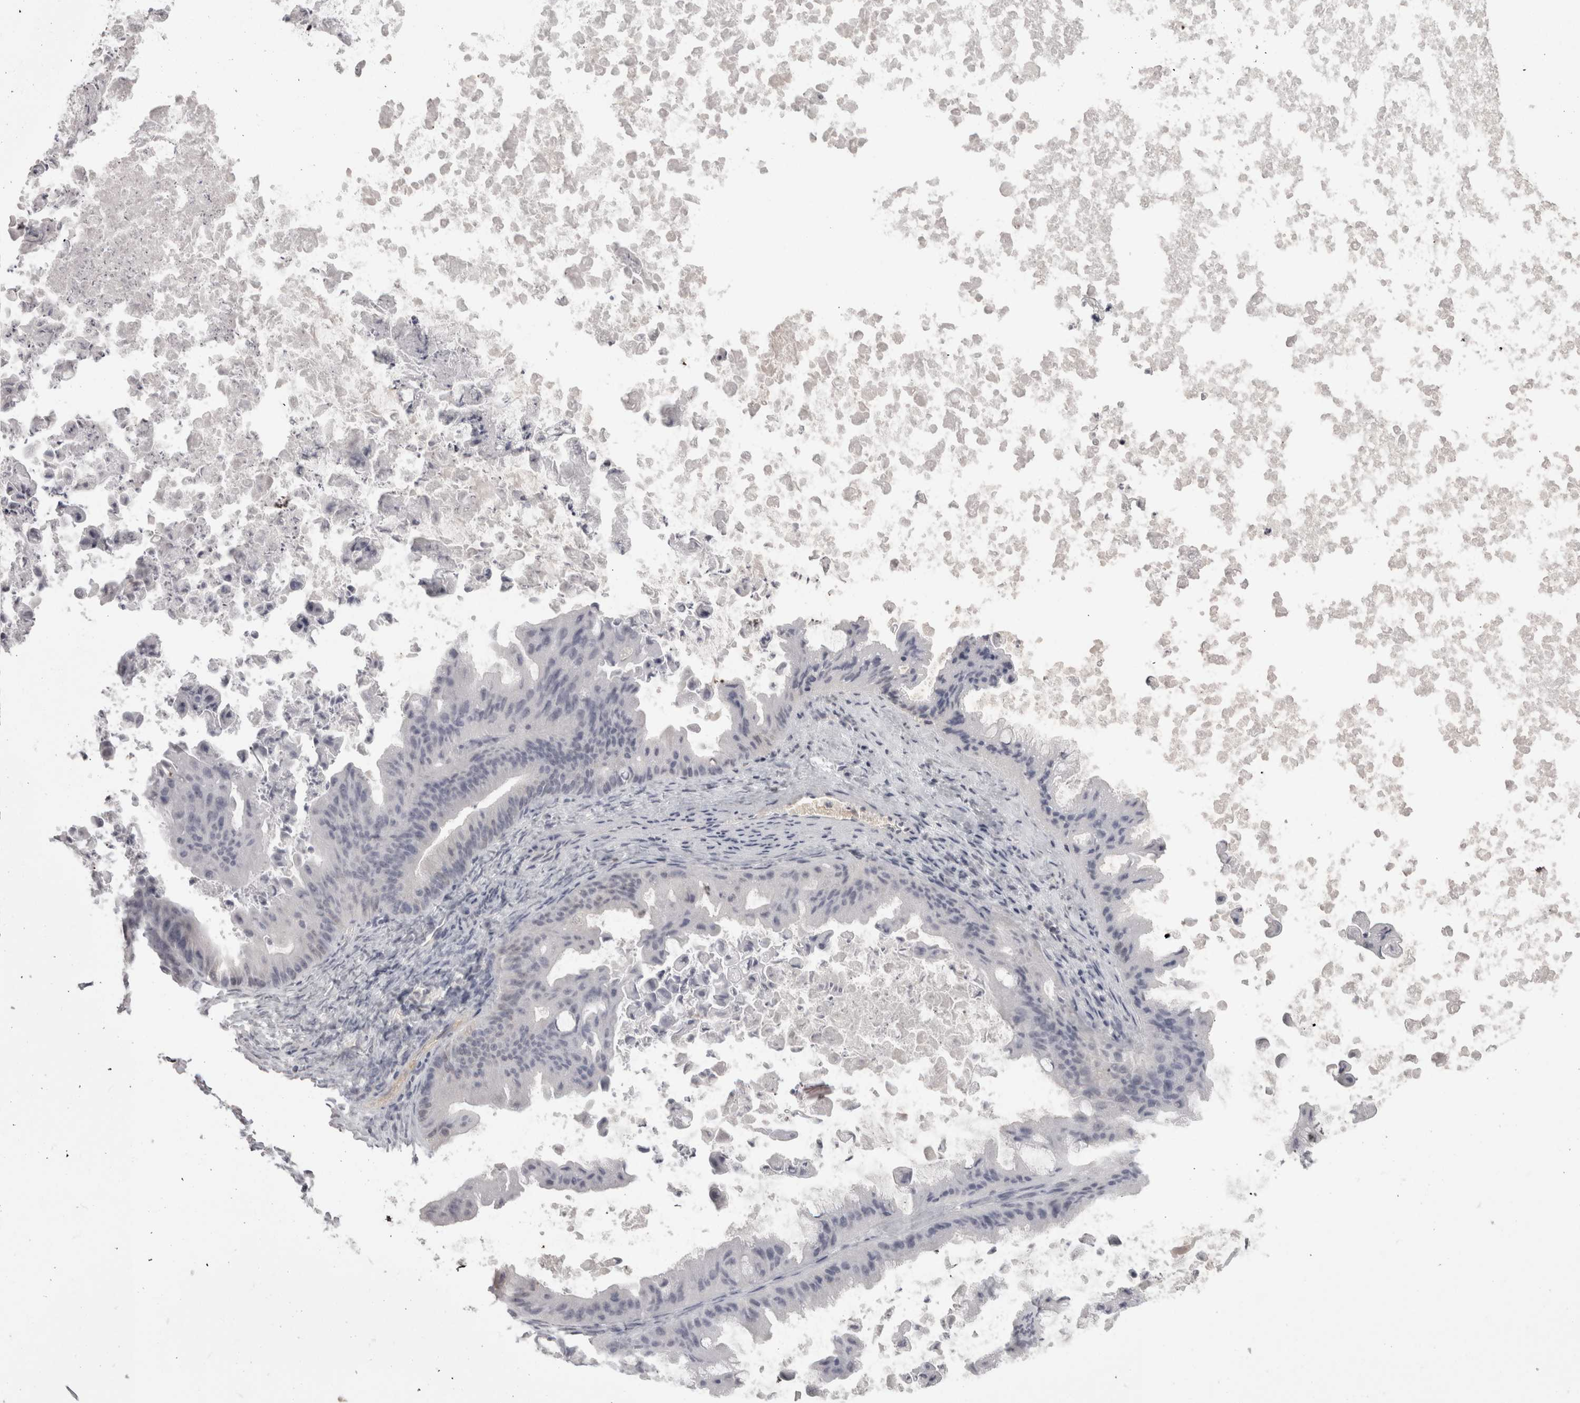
{"staining": {"intensity": "negative", "quantity": "none", "location": "none"}, "tissue": "ovarian cancer", "cell_type": "Tumor cells", "image_type": "cancer", "snomed": [{"axis": "morphology", "description": "Cystadenocarcinoma, mucinous, NOS"}, {"axis": "topography", "description": "Ovary"}], "caption": "IHC micrograph of neoplastic tissue: human mucinous cystadenocarcinoma (ovarian) stained with DAB demonstrates no significant protein expression in tumor cells. Nuclei are stained in blue.", "gene": "SAA4", "patient": {"sex": "female", "age": 37}}